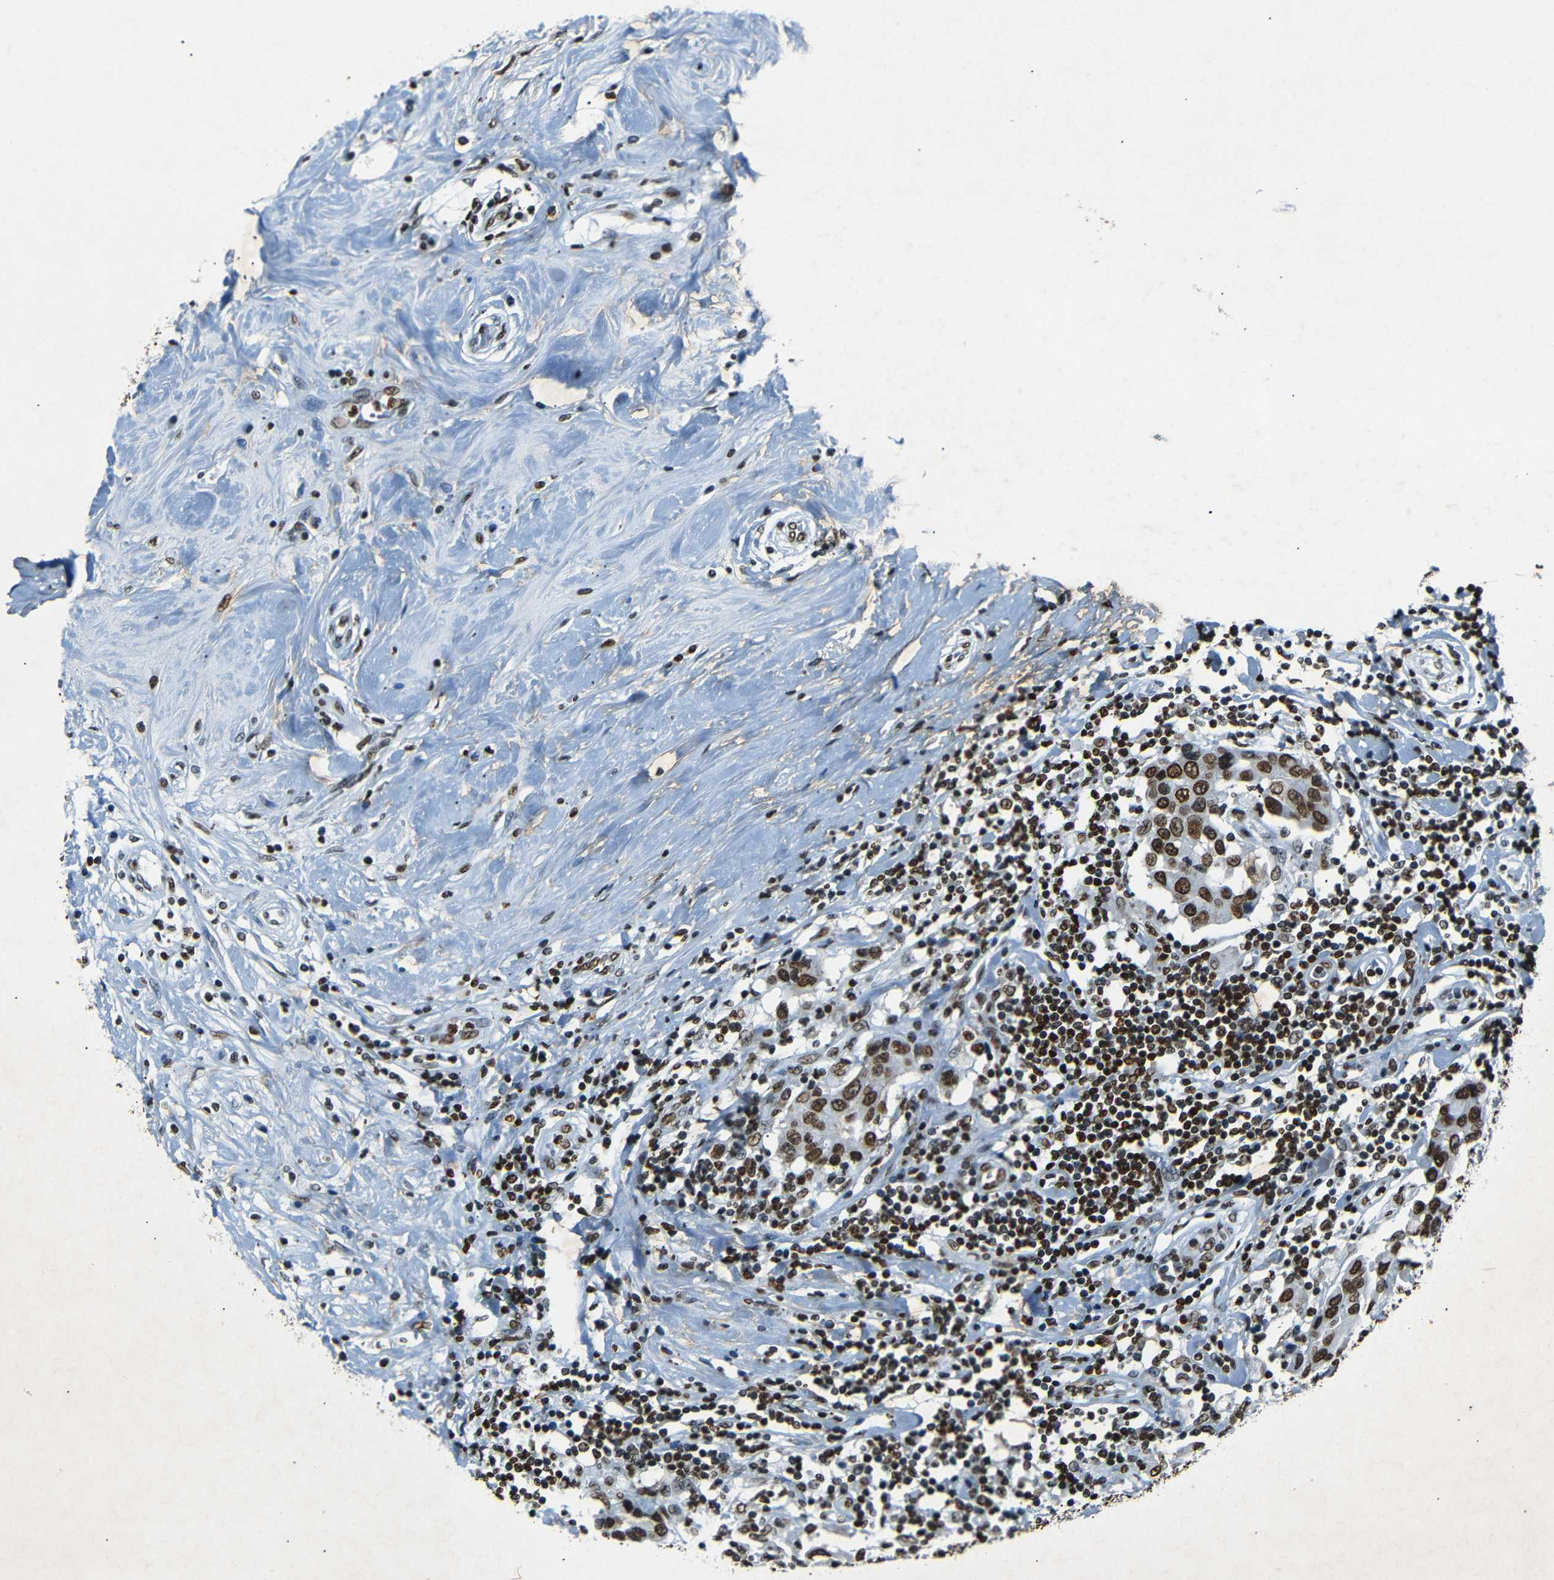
{"staining": {"intensity": "strong", "quantity": ">75%", "location": "nuclear"}, "tissue": "breast cancer", "cell_type": "Tumor cells", "image_type": "cancer", "snomed": [{"axis": "morphology", "description": "Duct carcinoma"}, {"axis": "topography", "description": "Breast"}], "caption": "Immunohistochemical staining of breast cancer exhibits high levels of strong nuclear positivity in approximately >75% of tumor cells.", "gene": "HMGN1", "patient": {"sex": "female", "age": 27}}